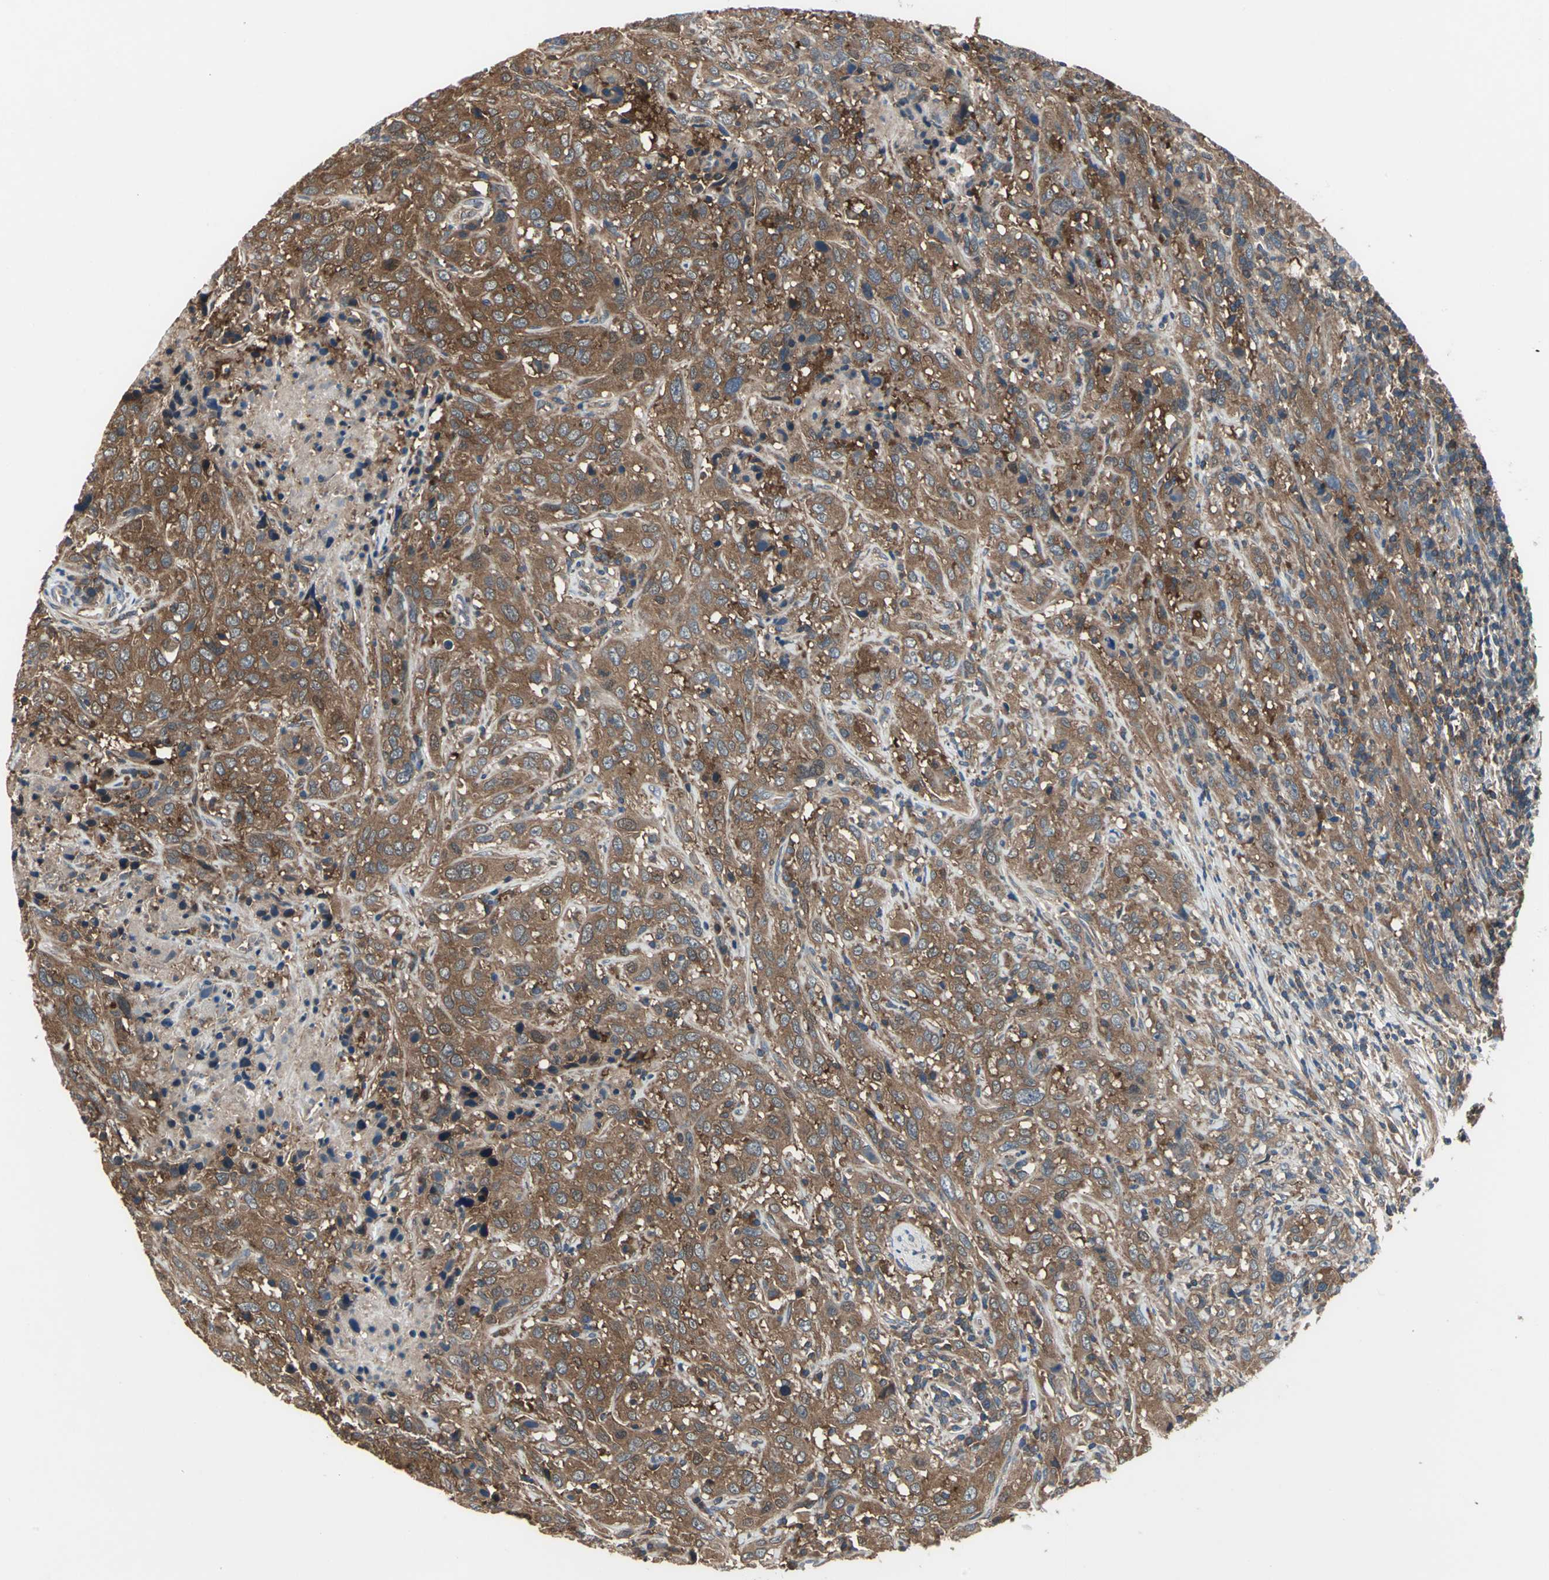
{"staining": {"intensity": "strong", "quantity": ">75%", "location": "cytoplasmic/membranous"}, "tissue": "urothelial cancer", "cell_type": "Tumor cells", "image_type": "cancer", "snomed": [{"axis": "morphology", "description": "Urothelial carcinoma, High grade"}, {"axis": "topography", "description": "Urinary bladder"}], "caption": "High-magnification brightfield microscopy of urothelial cancer stained with DAB (brown) and counterstained with hematoxylin (blue). tumor cells exhibit strong cytoplasmic/membranous expression is seen in about>75% of cells.", "gene": "CAPN1", "patient": {"sex": "male", "age": 61}}